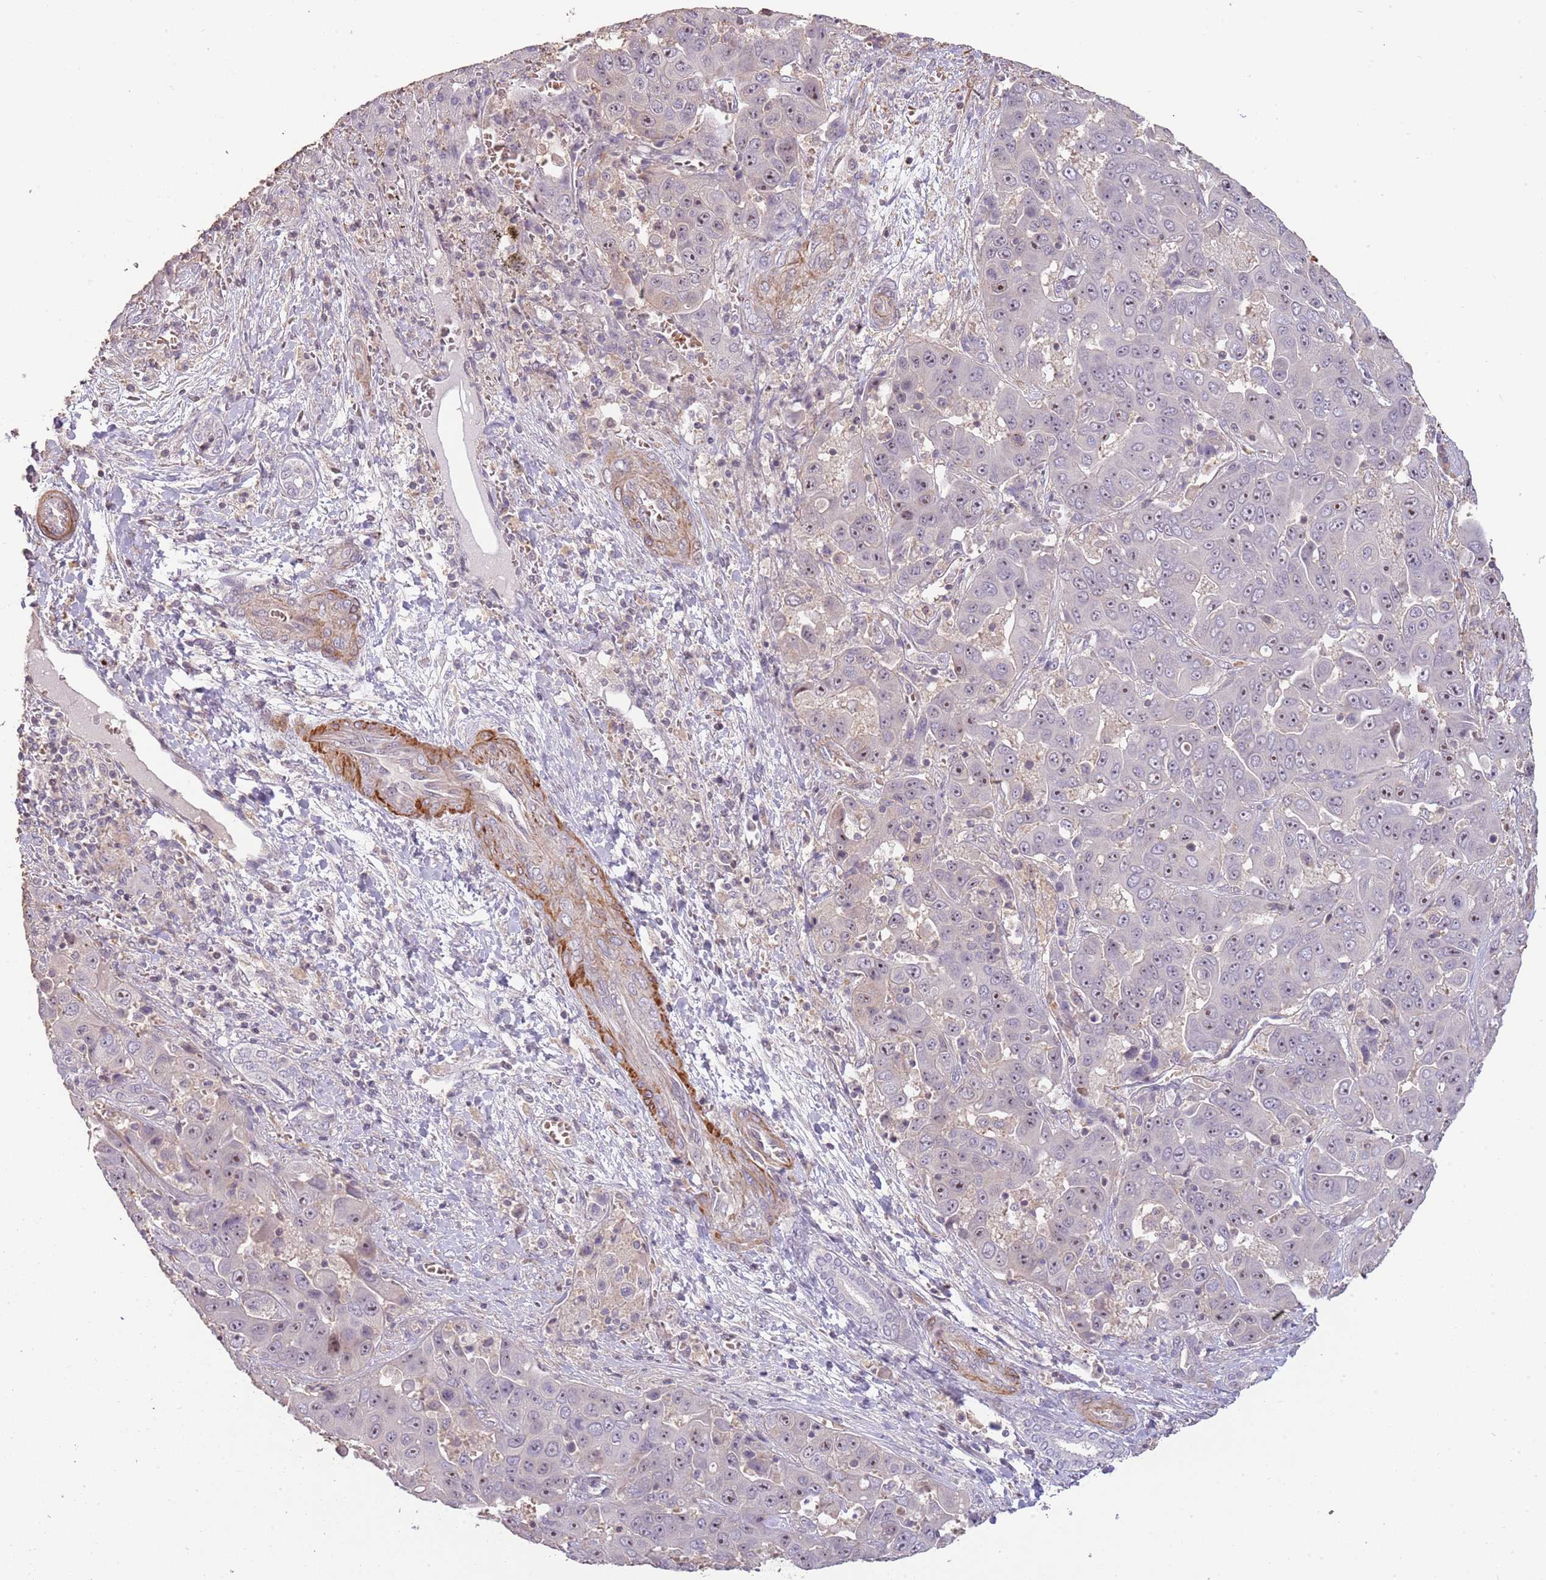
{"staining": {"intensity": "moderate", "quantity": "25%-75%", "location": "nuclear"}, "tissue": "liver cancer", "cell_type": "Tumor cells", "image_type": "cancer", "snomed": [{"axis": "morphology", "description": "Cholangiocarcinoma"}, {"axis": "topography", "description": "Liver"}], "caption": "Liver cancer (cholangiocarcinoma) stained for a protein shows moderate nuclear positivity in tumor cells.", "gene": "ADTRP", "patient": {"sex": "female", "age": 52}}